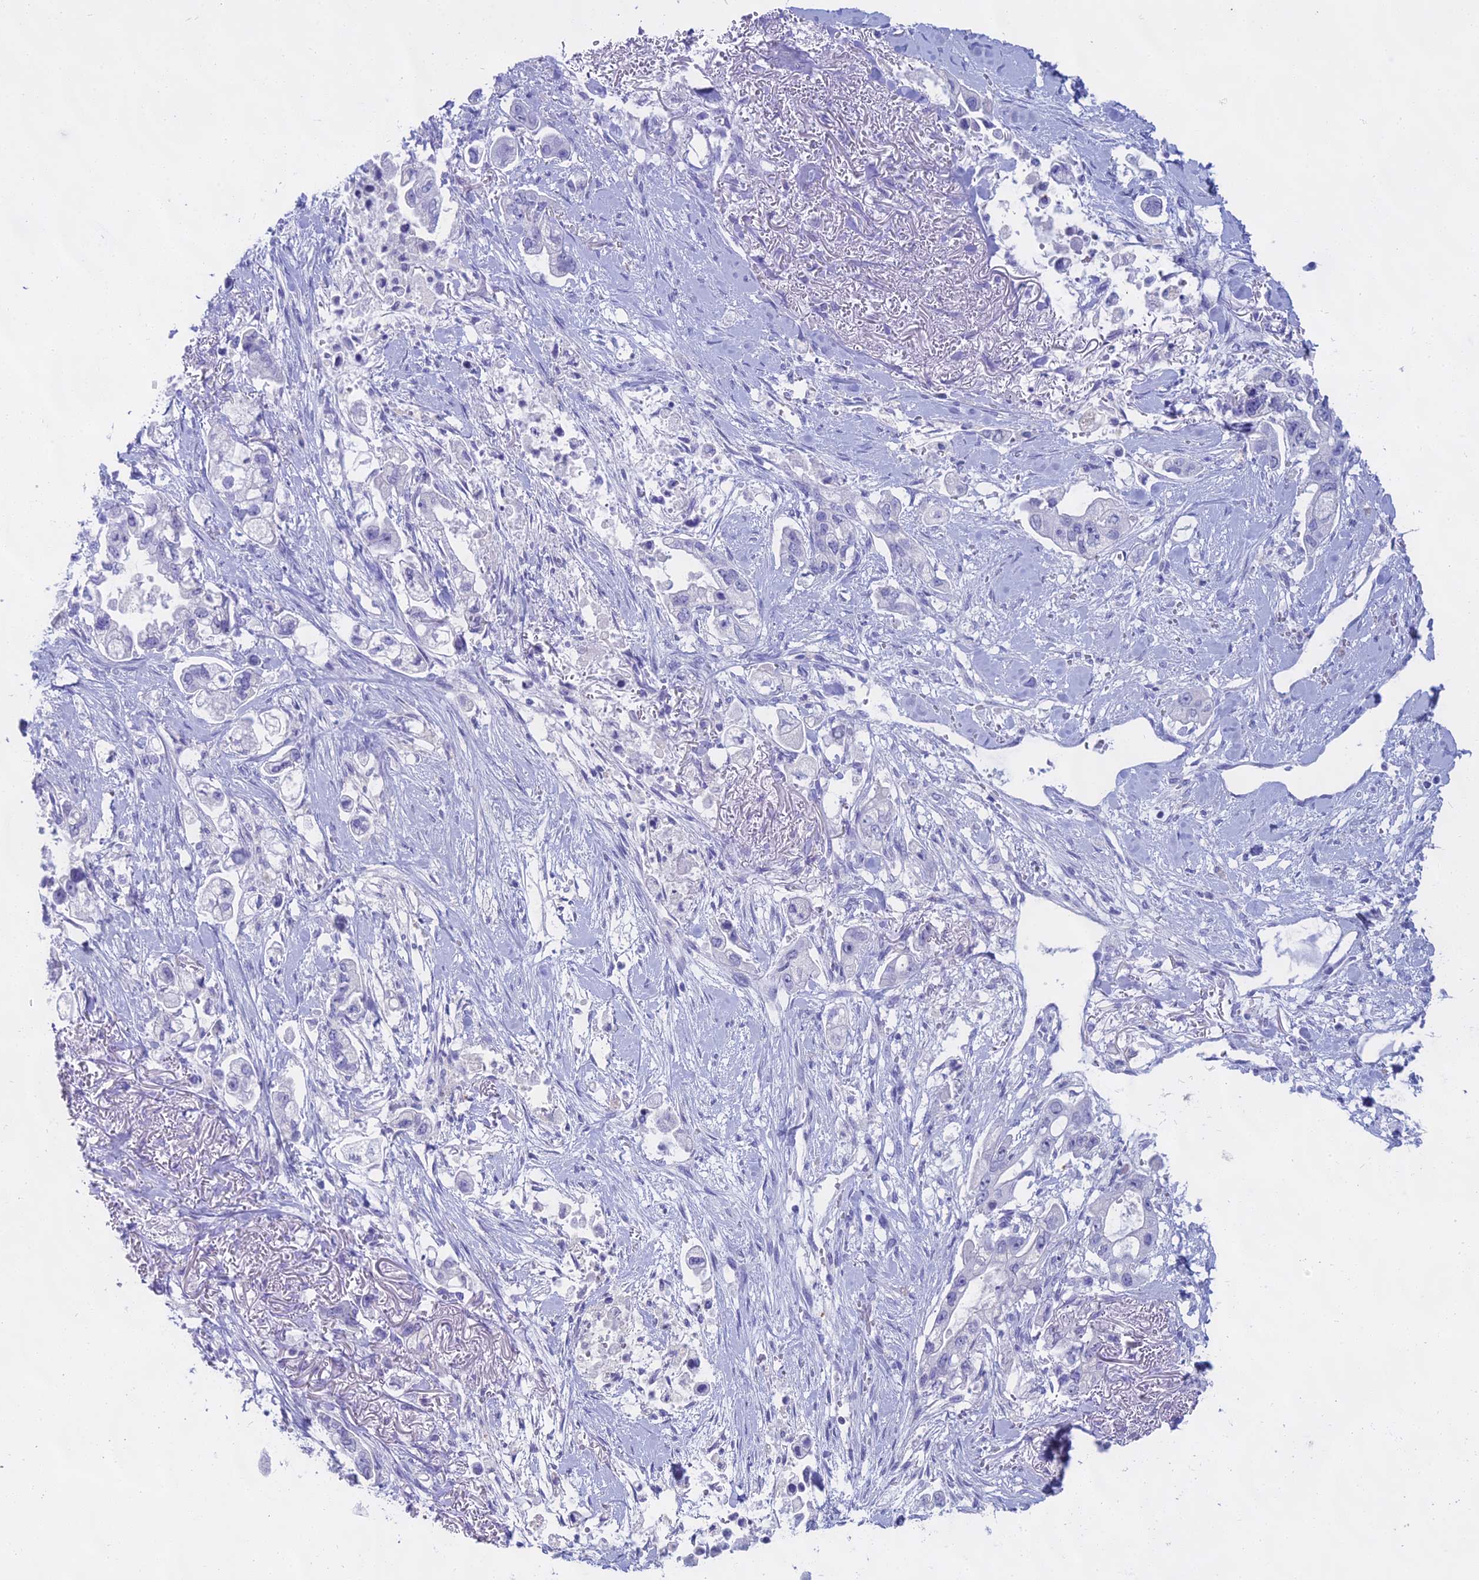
{"staining": {"intensity": "negative", "quantity": "none", "location": "none"}, "tissue": "stomach cancer", "cell_type": "Tumor cells", "image_type": "cancer", "snomed": [{"axis": "morphology", "description": "Adenocarcinoma, NOS"}, {"axis": "topography", "description": "Stomach"}], "caption": "This is a image of immunohistochemistry (IHC) staining of stomach cancer (adenocarcinoma), which shows no staining in tumor cells.", "gene": "CGB2", "patient": {"sex": "male", "age": 62}}